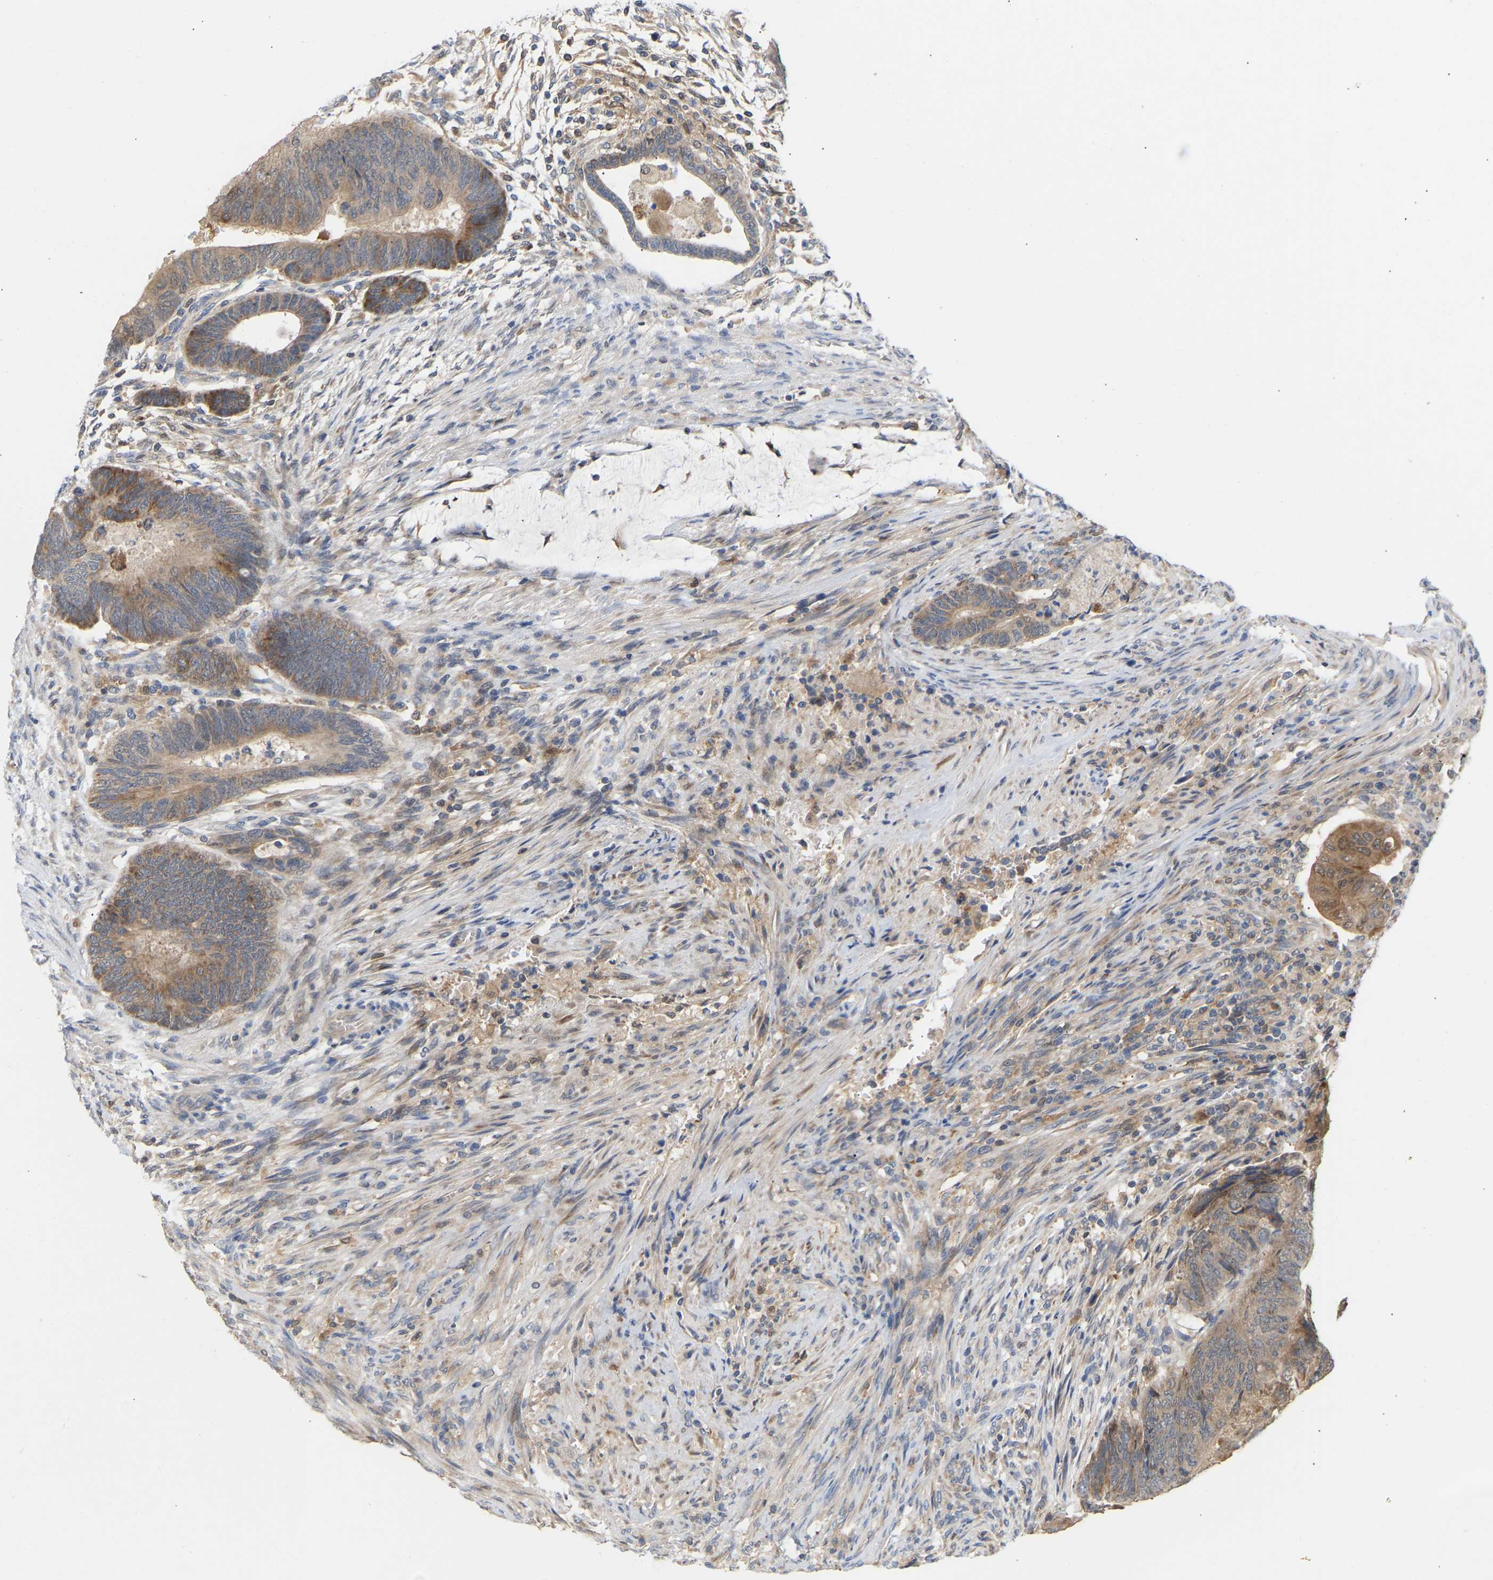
{"staining": {"intensity": "moderate", "quantity": "25%-75%", "location": "cytoplasmic/membranous"}, "tissue": "colorectal cancer", "cell_type": "Tumor cells", "image_type": "cancer", "snomed": [{"axis": "morphology", "description": "Normal tissue, NOS"}, {"axis": "morphology", "description": "Adenocarcinoma, NOS"}, {"axis": "topography", "description": "Rectum"}, {"axis": "topography", "description": "Peripheral nerve tissue"}], "caption": "High-power microscopy captured an IHC photomicrograph of colorectal adenocarcinoma, revealing moderate cytoplasmic/membranous expression in about 25%-75% of tumor cells. Using DAB (3,3'-diaminobenzidine) (brown) and hematoxylin (blue) stains, captured at high magnification using brightfield microscopy.", "gene": "TPMT", "patient": {"sex": "male", "age": 92}}